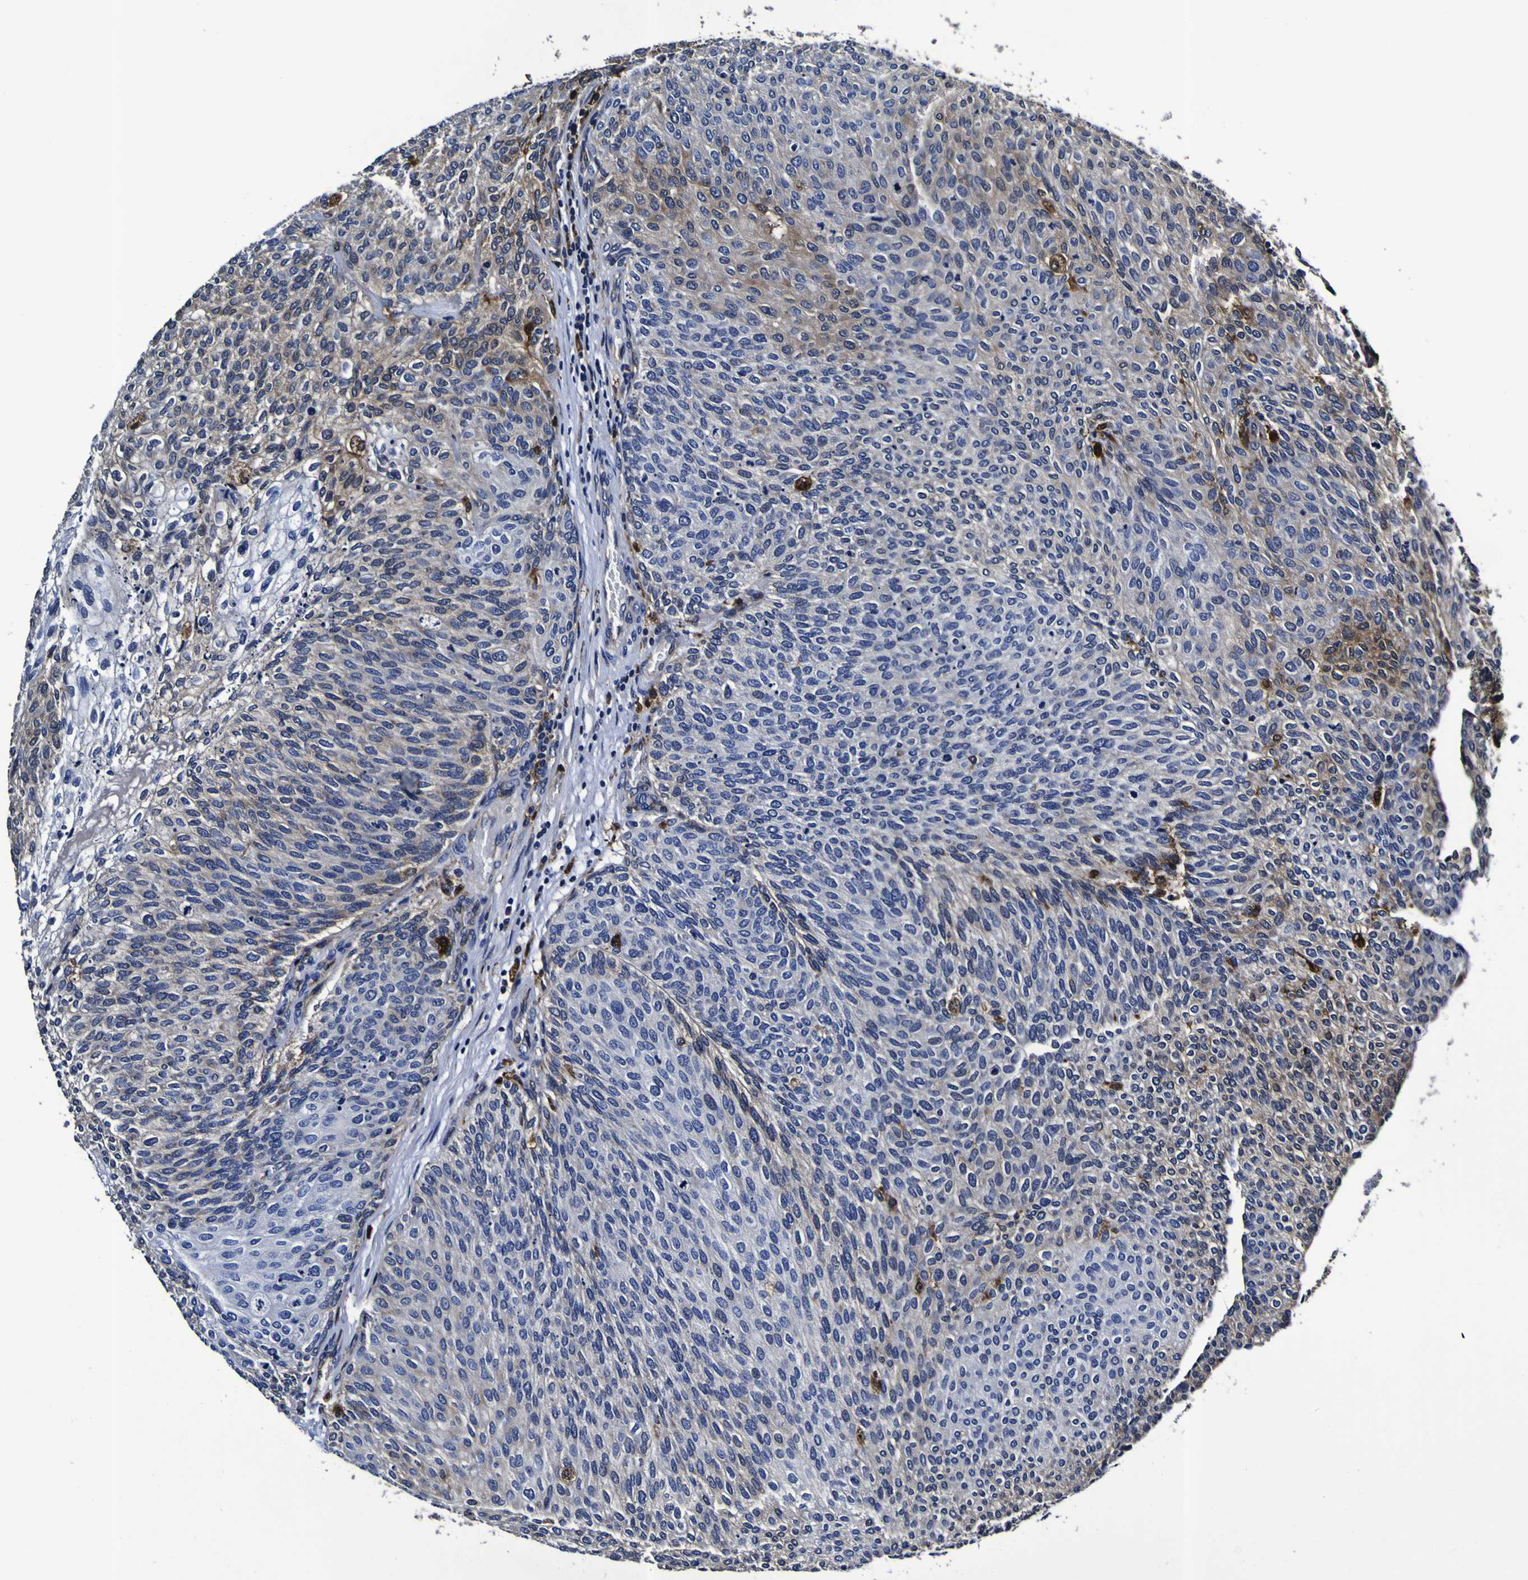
{"staining": {"intensity": "weak", "quantity": "<25%", "location": "cytoplasmic/membranous"}, "tissue": "urothelial cancer", "cell_type": "Tumor cells", "image_type": "cancer", "snomed": [{"axis": "morphology", "description": "Urothelial carcinoma, Low grade"}, {"axis": "topography", "description": "Urinary bladder"}], "caption": "This photomicrograph is of urothelial cancer stained with IHC to label a protein in brown with the nuclei are counter-stained blue. There is no expression in tumor cells.", "gene": "GPX1", "patient": {"sex": "female", "age": 79}}